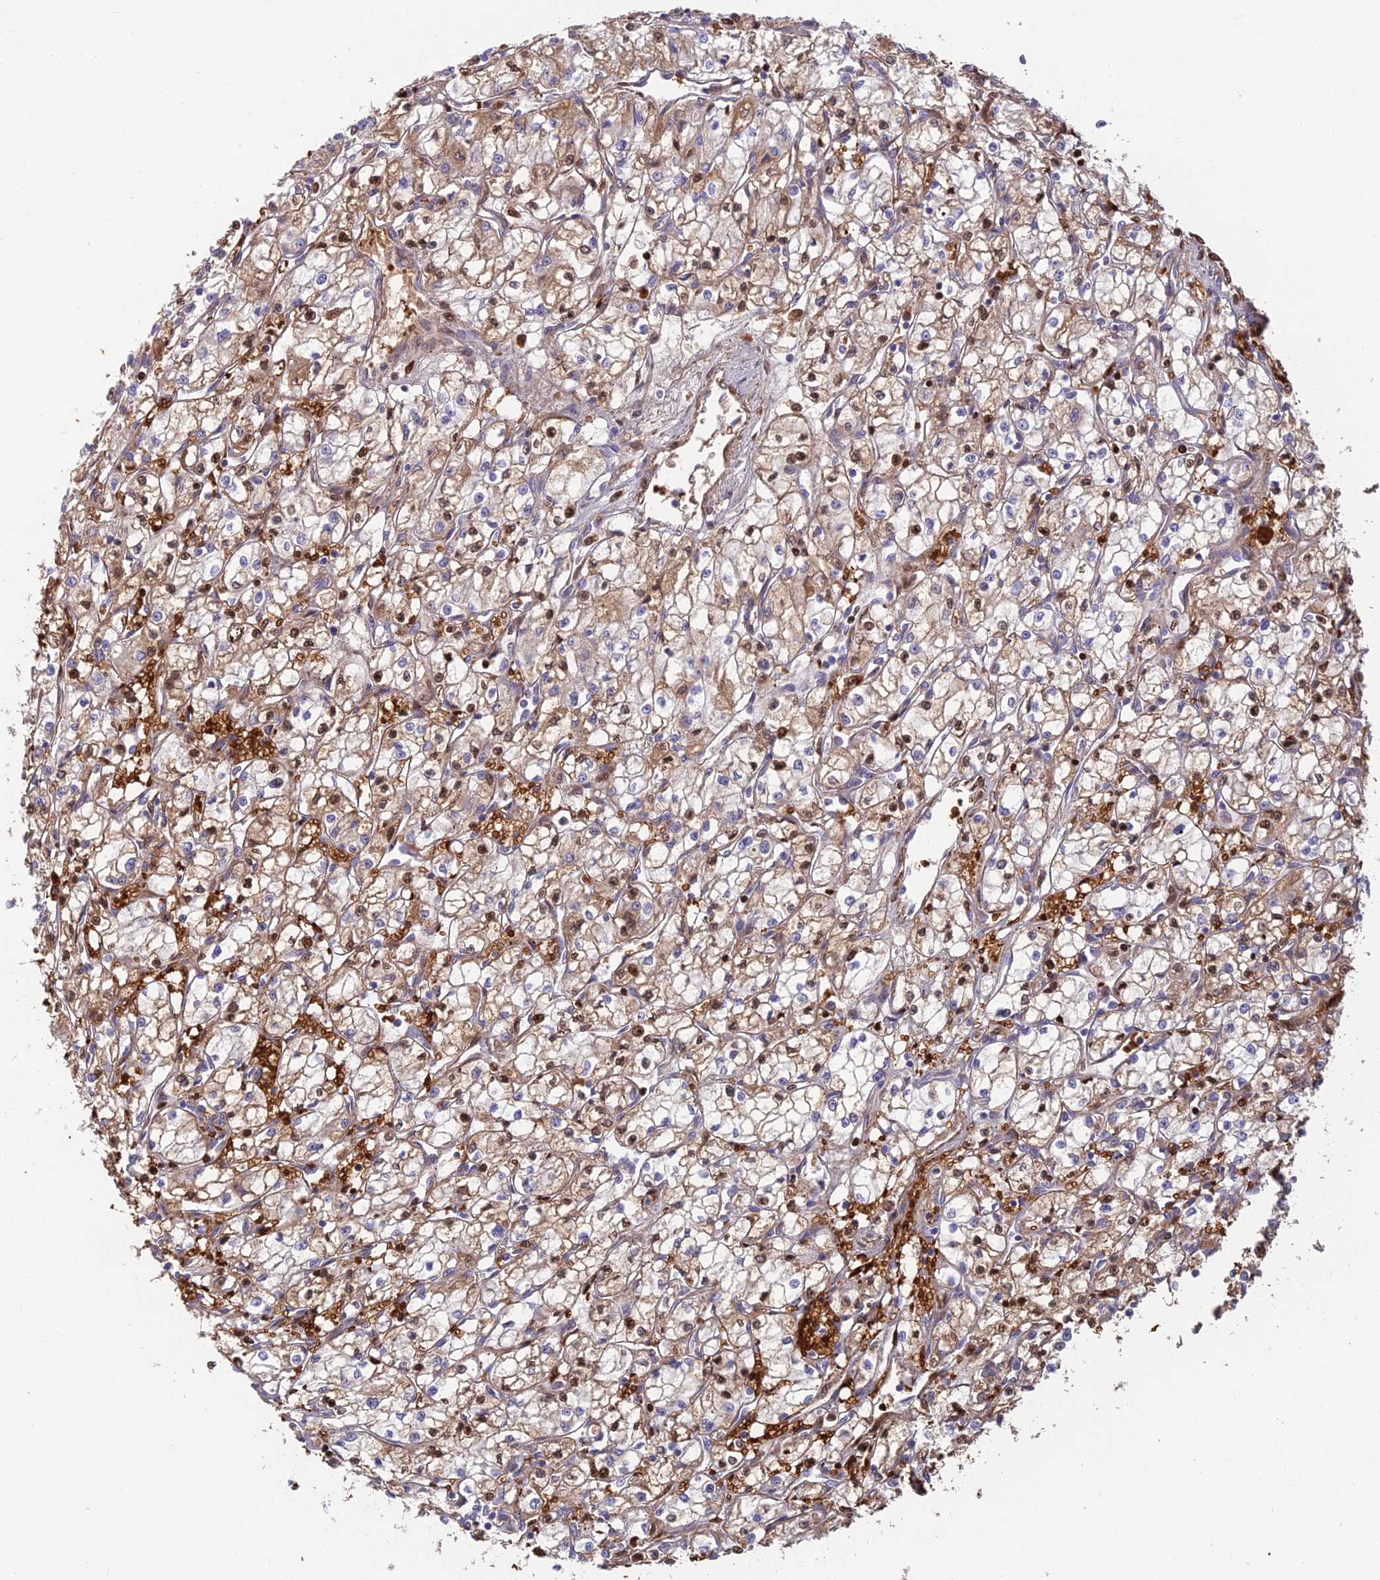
{"staining": {"intensity": "moderate", "quantity": "25%-75%", "location": "cytoplasmic/membranous,nuclear"}, "tissue": "renal cancer", "cell_type": "Tumor cells", "image_type": "cancer", "snomed": [{"axis": "morphology", "description": "Adenocarcinoma, NOS"}, {"axis": "topography", "description": "Kidney"}], "caption": "Brown immunohistochemical staining in human renal cancer (adenocarcinoma) demonstrates moderate cytoplasmic/membranous and nuclear staining in about 25%-75% of tumor cells.", "gene": "UFSP2", "patient": {"sex": "male", "age": 59}}